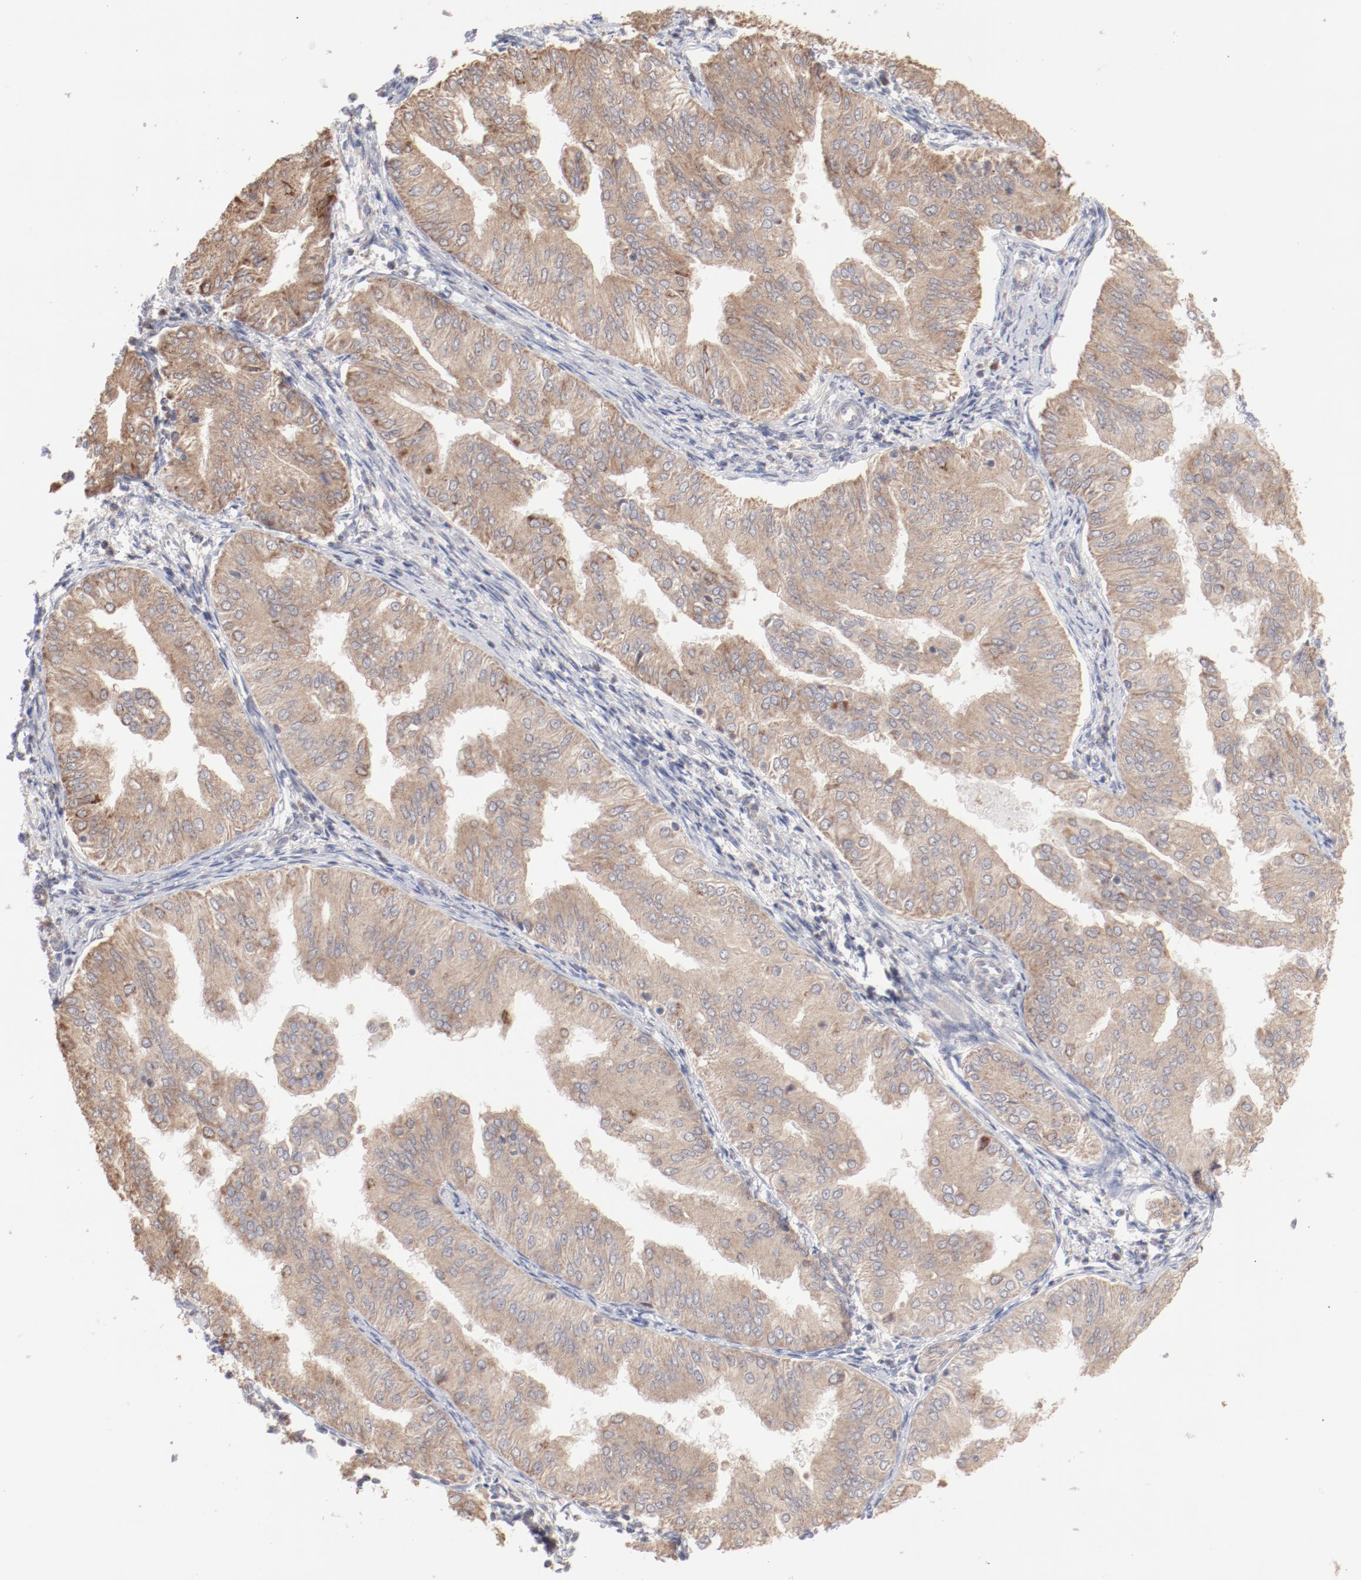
{"staining": {"intensity": "moderate", "quantity": ">75%", "location": "cytoplasmic/membranous"}, "tissue": "endometrial cancer", "cell_type": "Tumor cells", "image_type": "cancer", "snomed": [{"axis": "morphology", "description": "Adenocarcinoma, NOS"}, {"axis": "topography", "description": "Endometrium"}], "caption": "There is medium levels of moderate cytoplasmic/membranous staining in tumor cells of adenocarcinoma (endometrial), as demonstrated by immunohistochemical staining (brown color).", "gene": "PPFIBP2", "patient": {"sex": "female", "age": 53}}